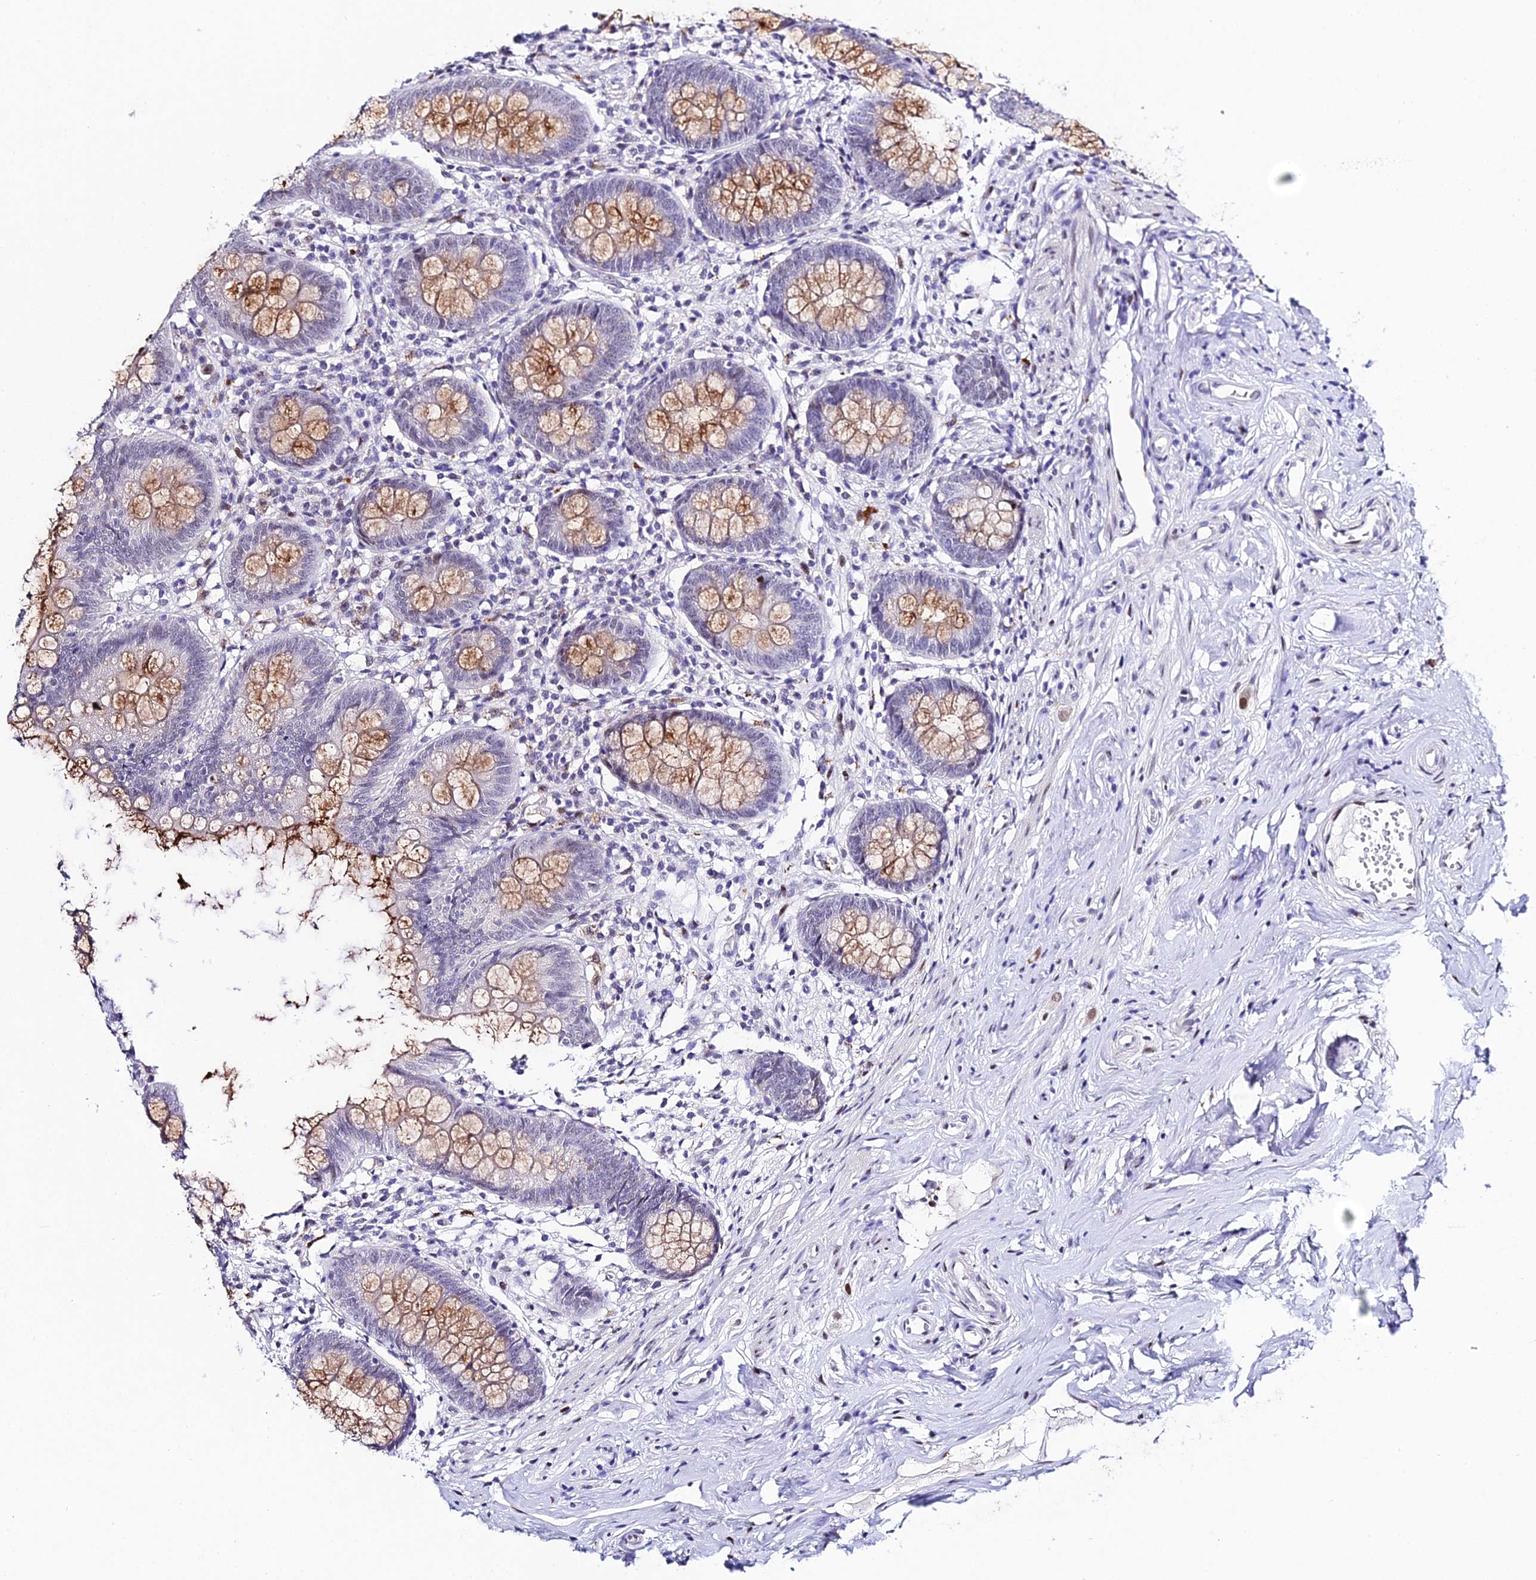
{"staining": {"intensity": "moderate", "quantity": "25%-75%", "location": "cytoplasmic/membranous"}, "tissue": "appendix", "cell_type": "Glandular cells", "image_type": "normal", "snomed": [{"axis": "morphology", "description": "Normal tissue, NOS"}, {"axis": "topography", "description": "Appendix"}], "caption": "IHC image of unremarkable appendix: human appendix stained using IHC exhibits medium levels of moderate protein expression localized specifically in the cytoplasmic/membranous of glandular cells, appearing as a cytoplasmic/membranous brown color.", "gene": "POFUT2", "patient": {"sex": "female", "age": 51}}